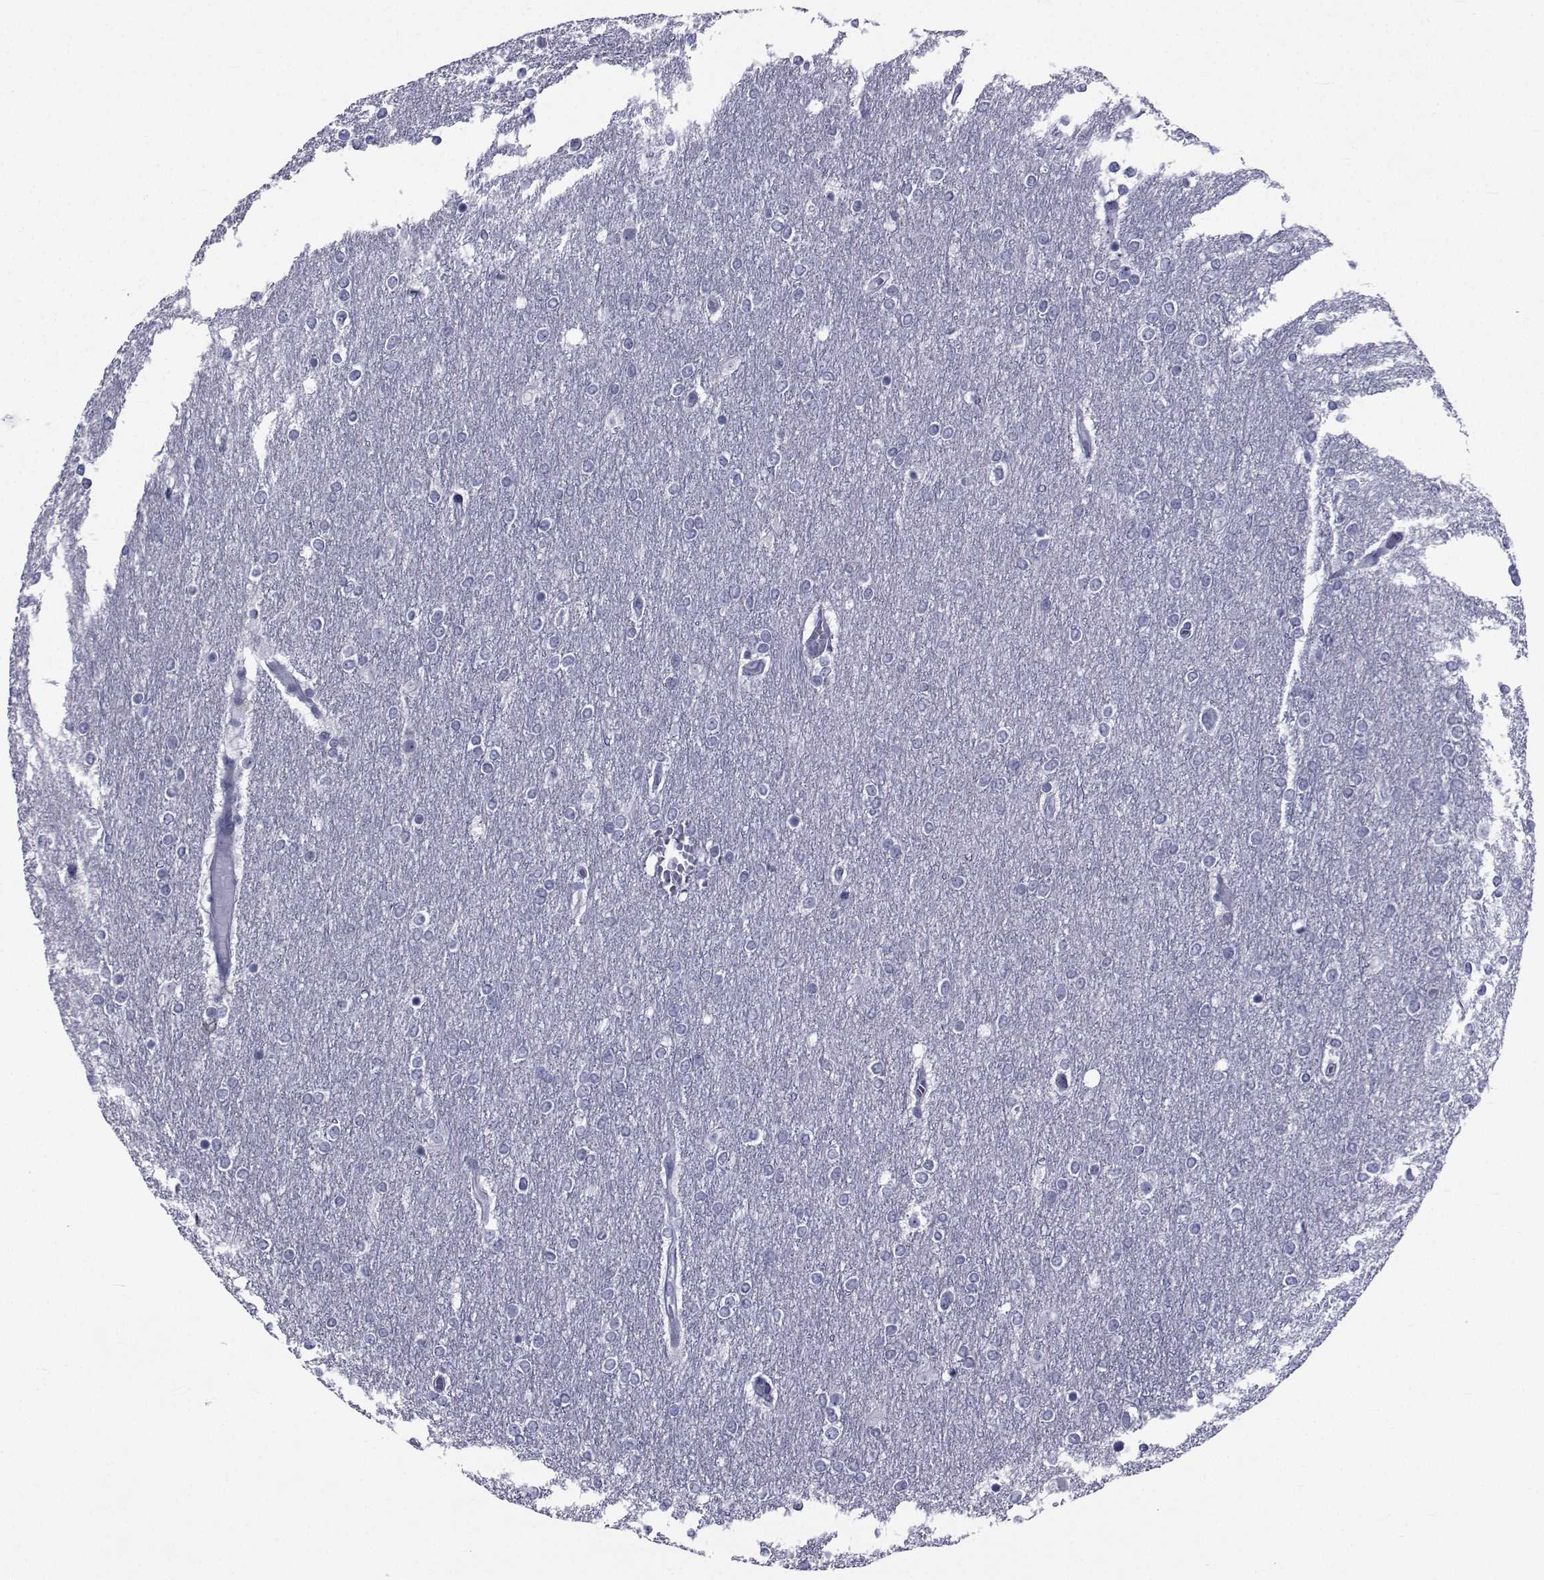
{"staining": {"intensity": "negative", "quantity": "none", "location": "none"}, "tissue": "glioma", "cell_type": "Tumor cells", "image_type": "cancer", "snomed": [{"axis": "morphology", "description": "Glioma, malignant, High grade"}, {"axis": "topography", "description": "Brain"}], "caption": "Immunohistochemistry of glioma exhibits no staining in tumor cells.", "gene": "ROPN1", "patient": {"sex": "female", "age": 61}}